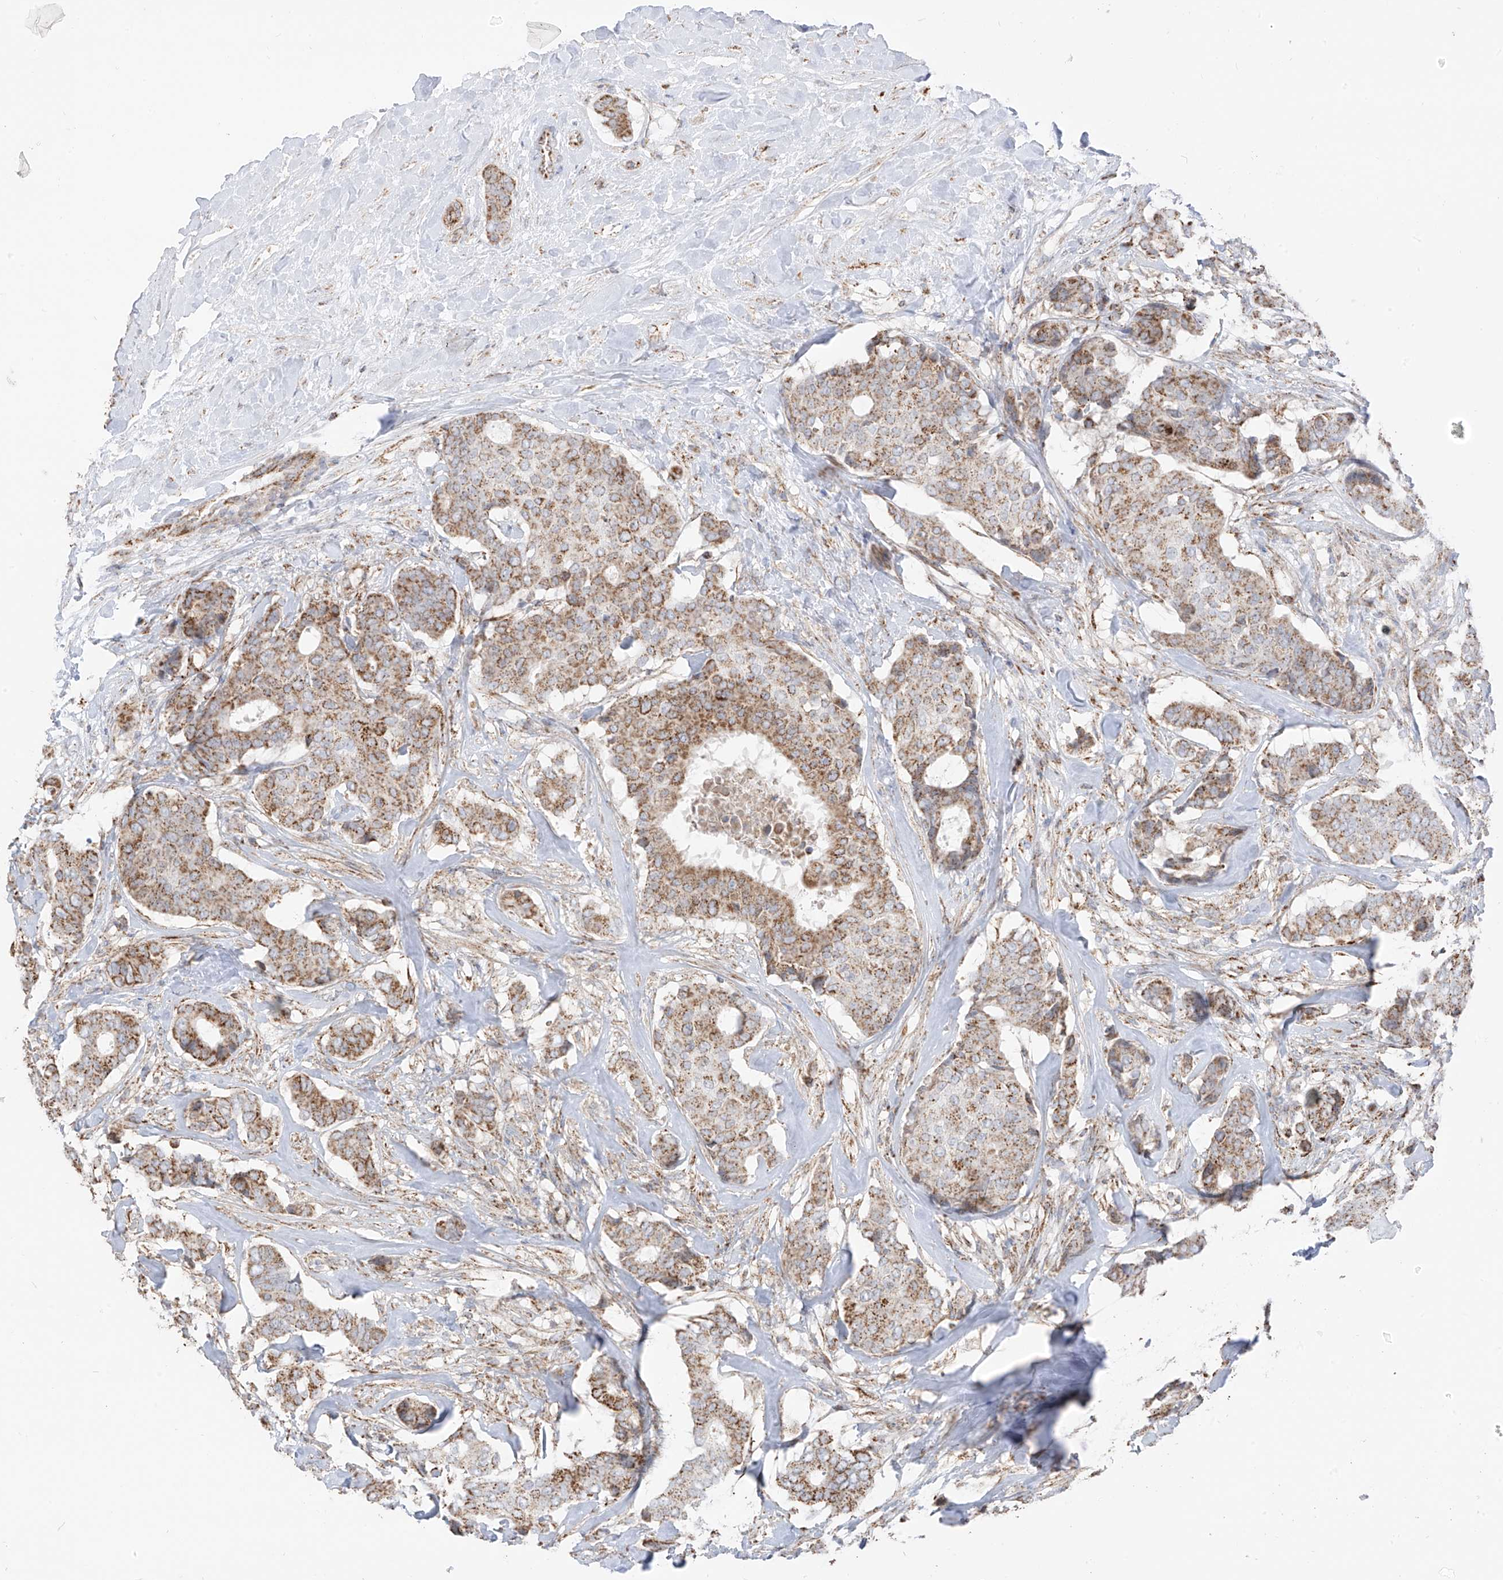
{"staining": {"intensity": "moderate", "quantity": ">75%", "location": "cytoplasmic/membranous"}, "tissue": "breast cancer", "cell_type": "Tumor cells", "image_type": "cancer", "snomed": [{"axis": "morphology", "description": "Duct carcinoma"}, {"axis": "topography", "description": "Breast"}], "caption": "Tumor cells display moderate cytoplasmic/membranous expression in approximately >75% of cells in breast cancer.", "gene": "ETHE1", "patient": {"sex": "female", "age": 75}}